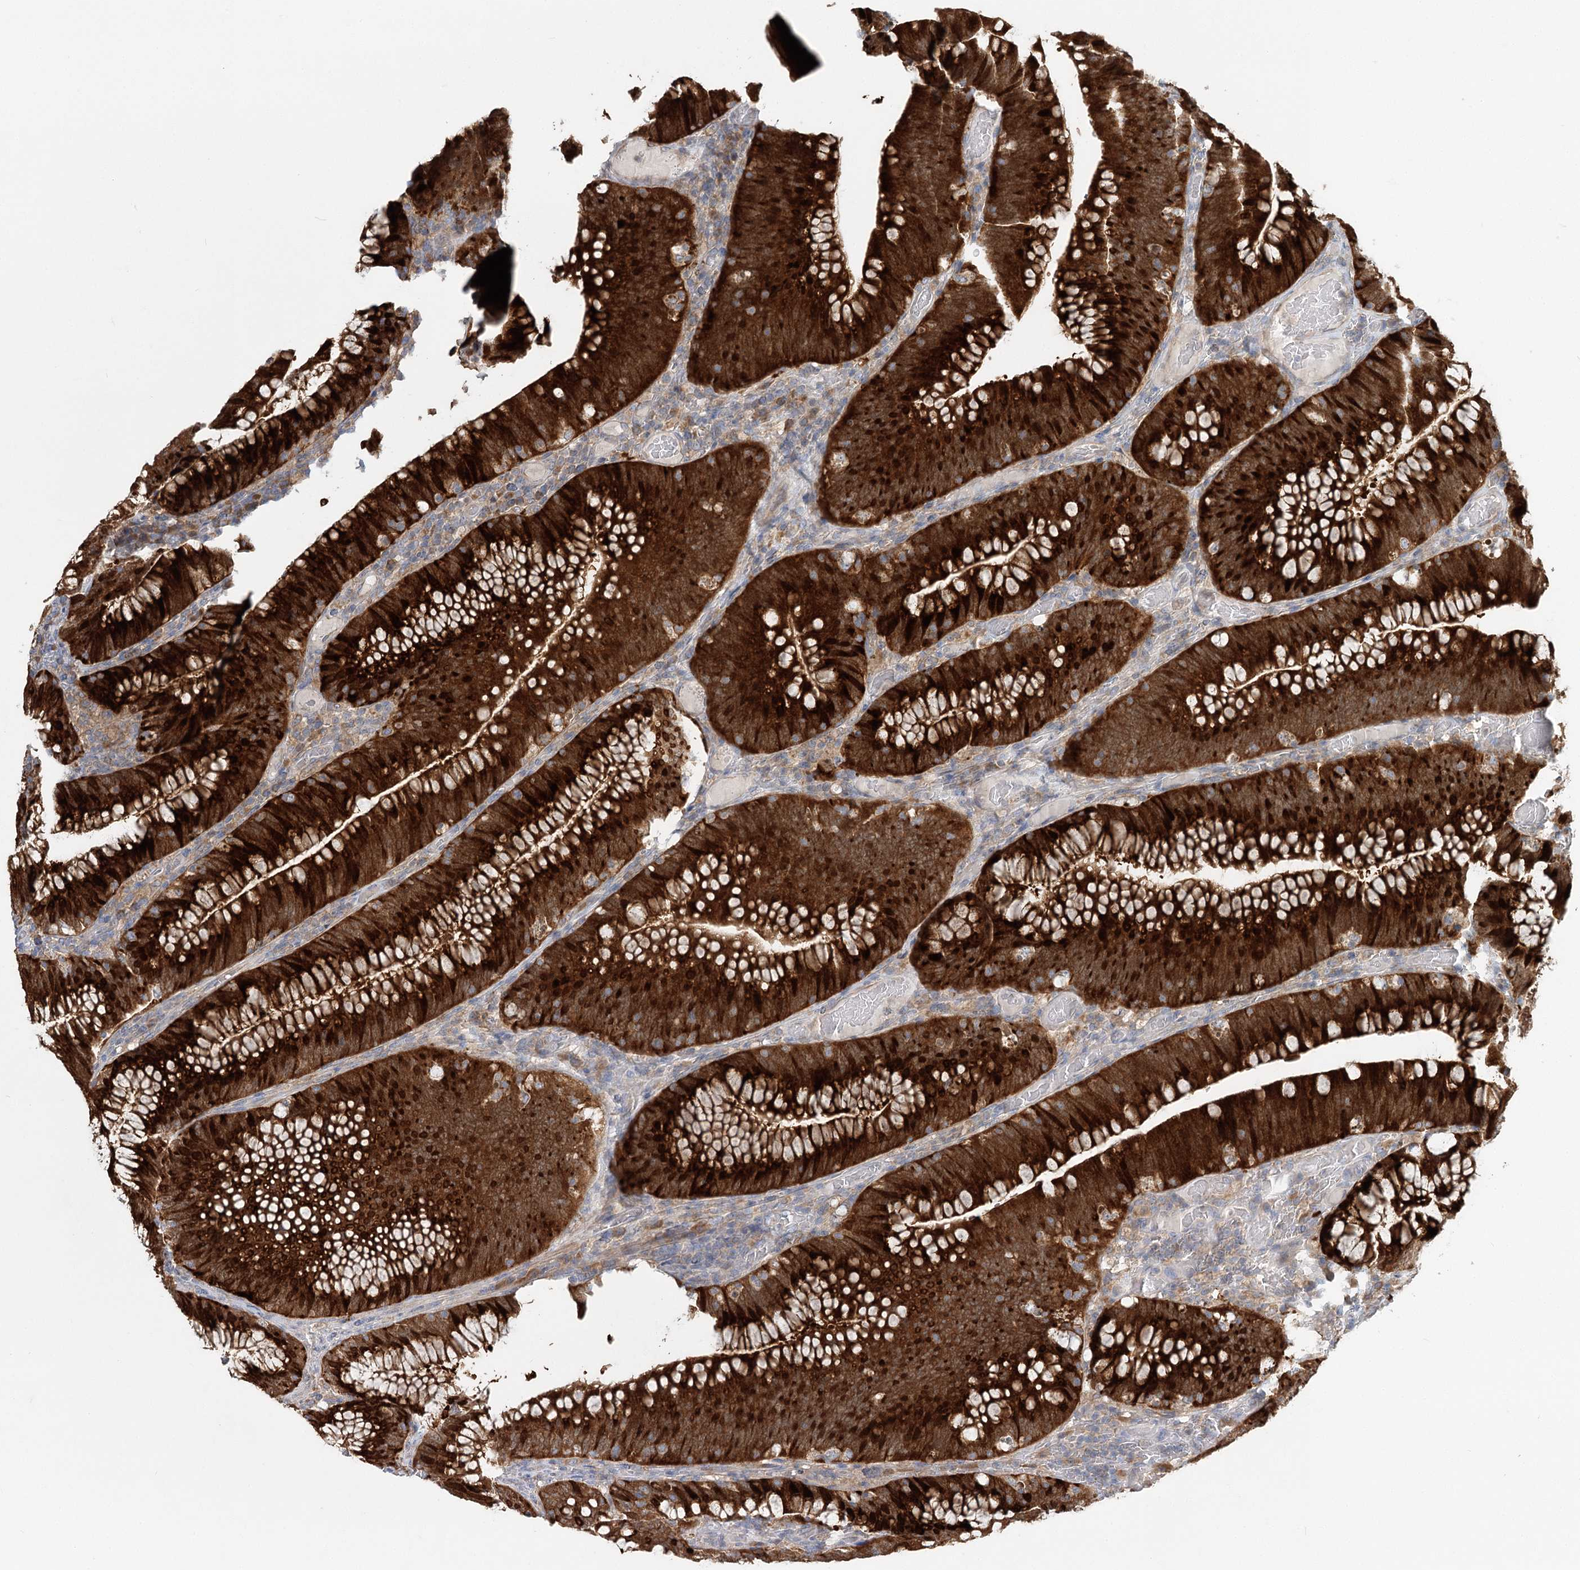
{"staining": {"intensity": "strong", "quantity": ">75%", "location": "cytoplasmic/membranous"}, "tissue": "colorectal cancer", "cell_type": "Tumor cells", "image_type": "cancer", "snomed": [{"axis": "morphology", "description": "Normal tissue, NOS"}, {"axis": "topography", "description": "Colon"}], "caption": "High-magnification brightfield microscopy of colorectal cancer stained with DAB (brown) and counterstained with hematoxylin (blue). tumor cells exhibit strong cytoplasmic/membranous staining is seen in about>75% of cells.", "gene": "PAIP2", "patient": {"sex": "female", "age": 82}}